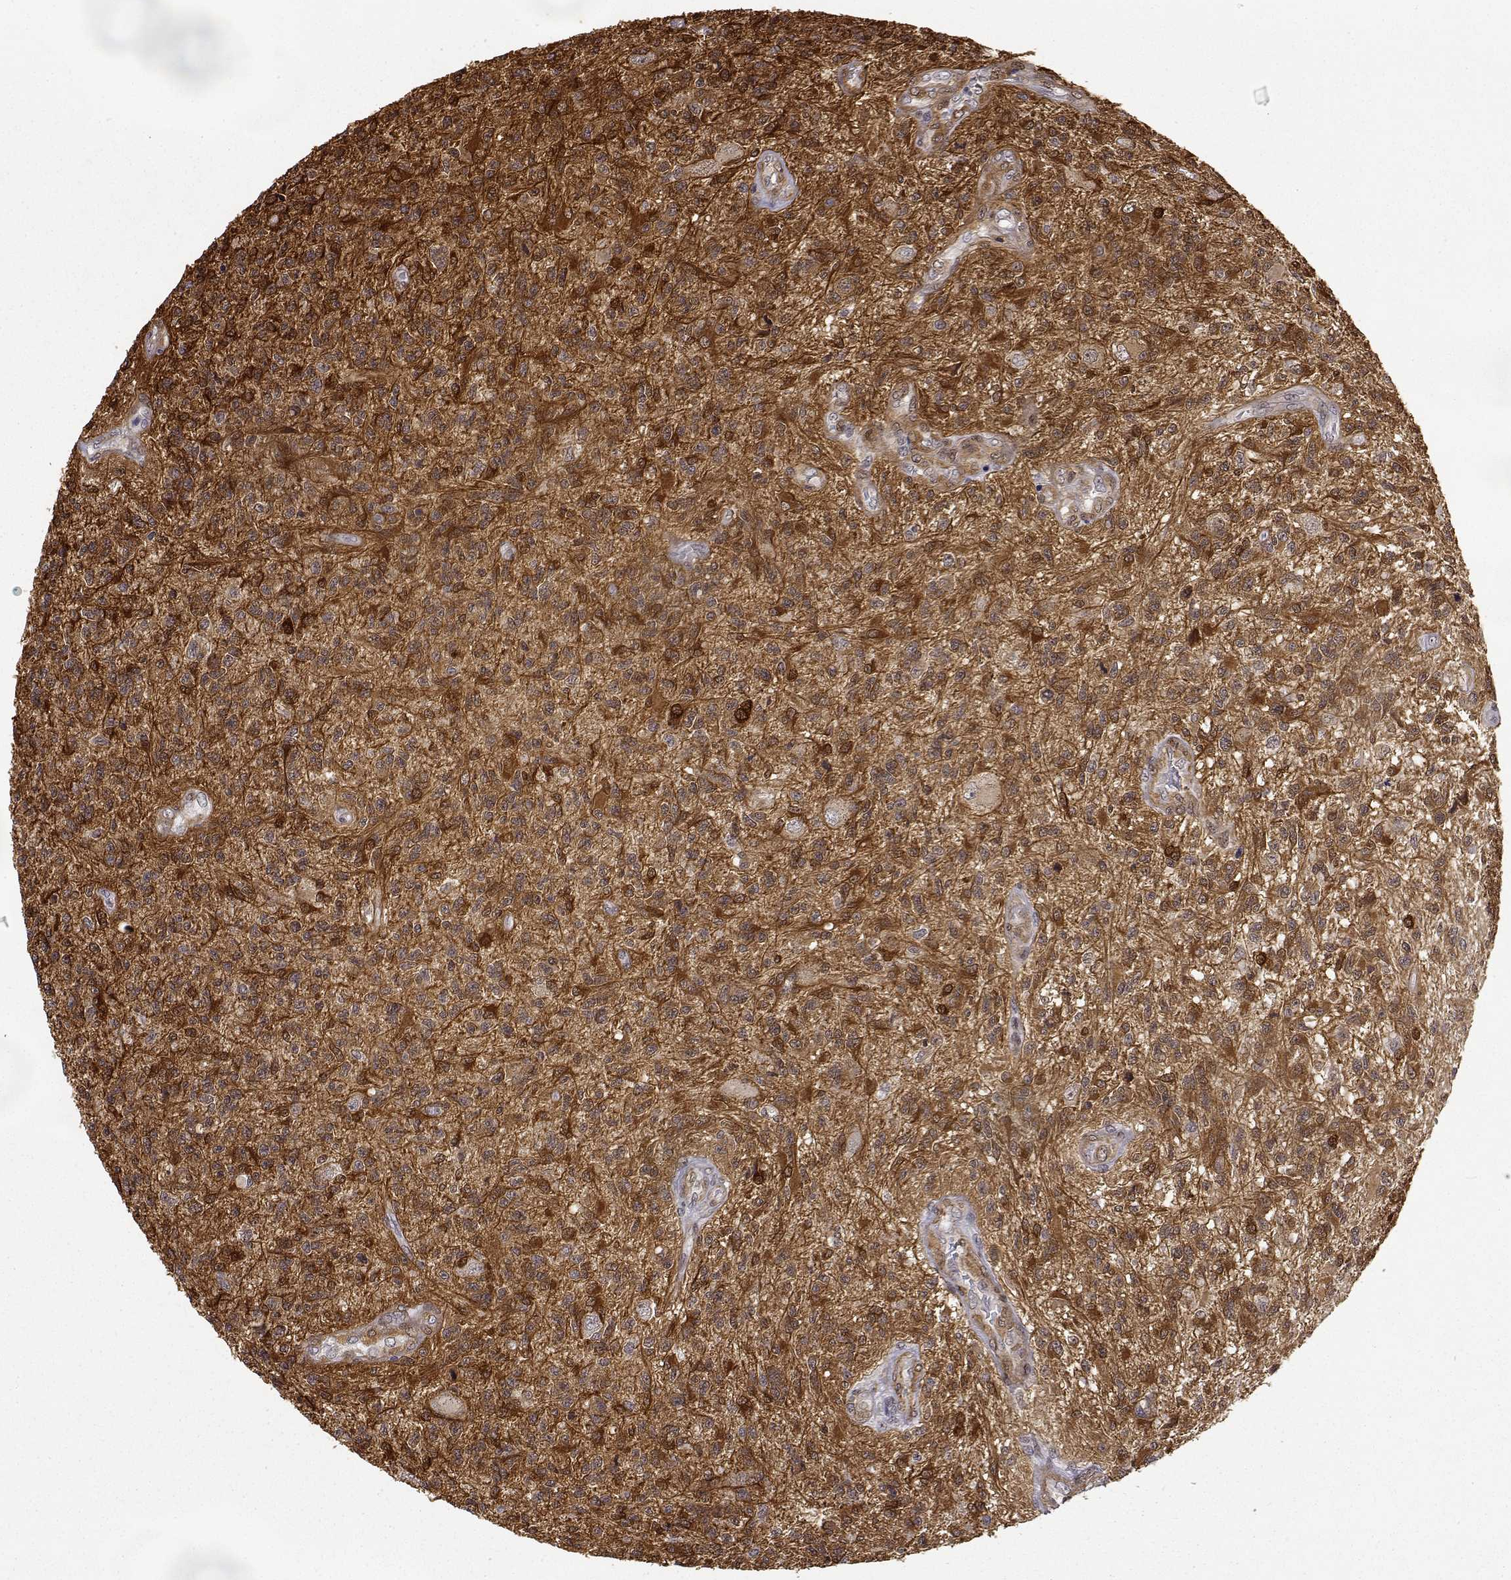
{"staining": {"intensity": "moderate", "quantity": ">75%", "location": "cytoplasmic/membranous"}, "tissue": "glioma", "cell_type": "Tumor cells", "image_type": "cancer", "snomed": [{"axis": "morphology", "description": "Glioma, malignant, High grade"}, {"axis": "topography", "description": "Brain"}], "caption": "Human glioma stained for a protein (brown) exhibits moderate cytoplasmic/membranous positive expression in approximately >75% of tumor cells.", "gene": "PHGDH", "patient": {"sex": "male", "age": 56}}